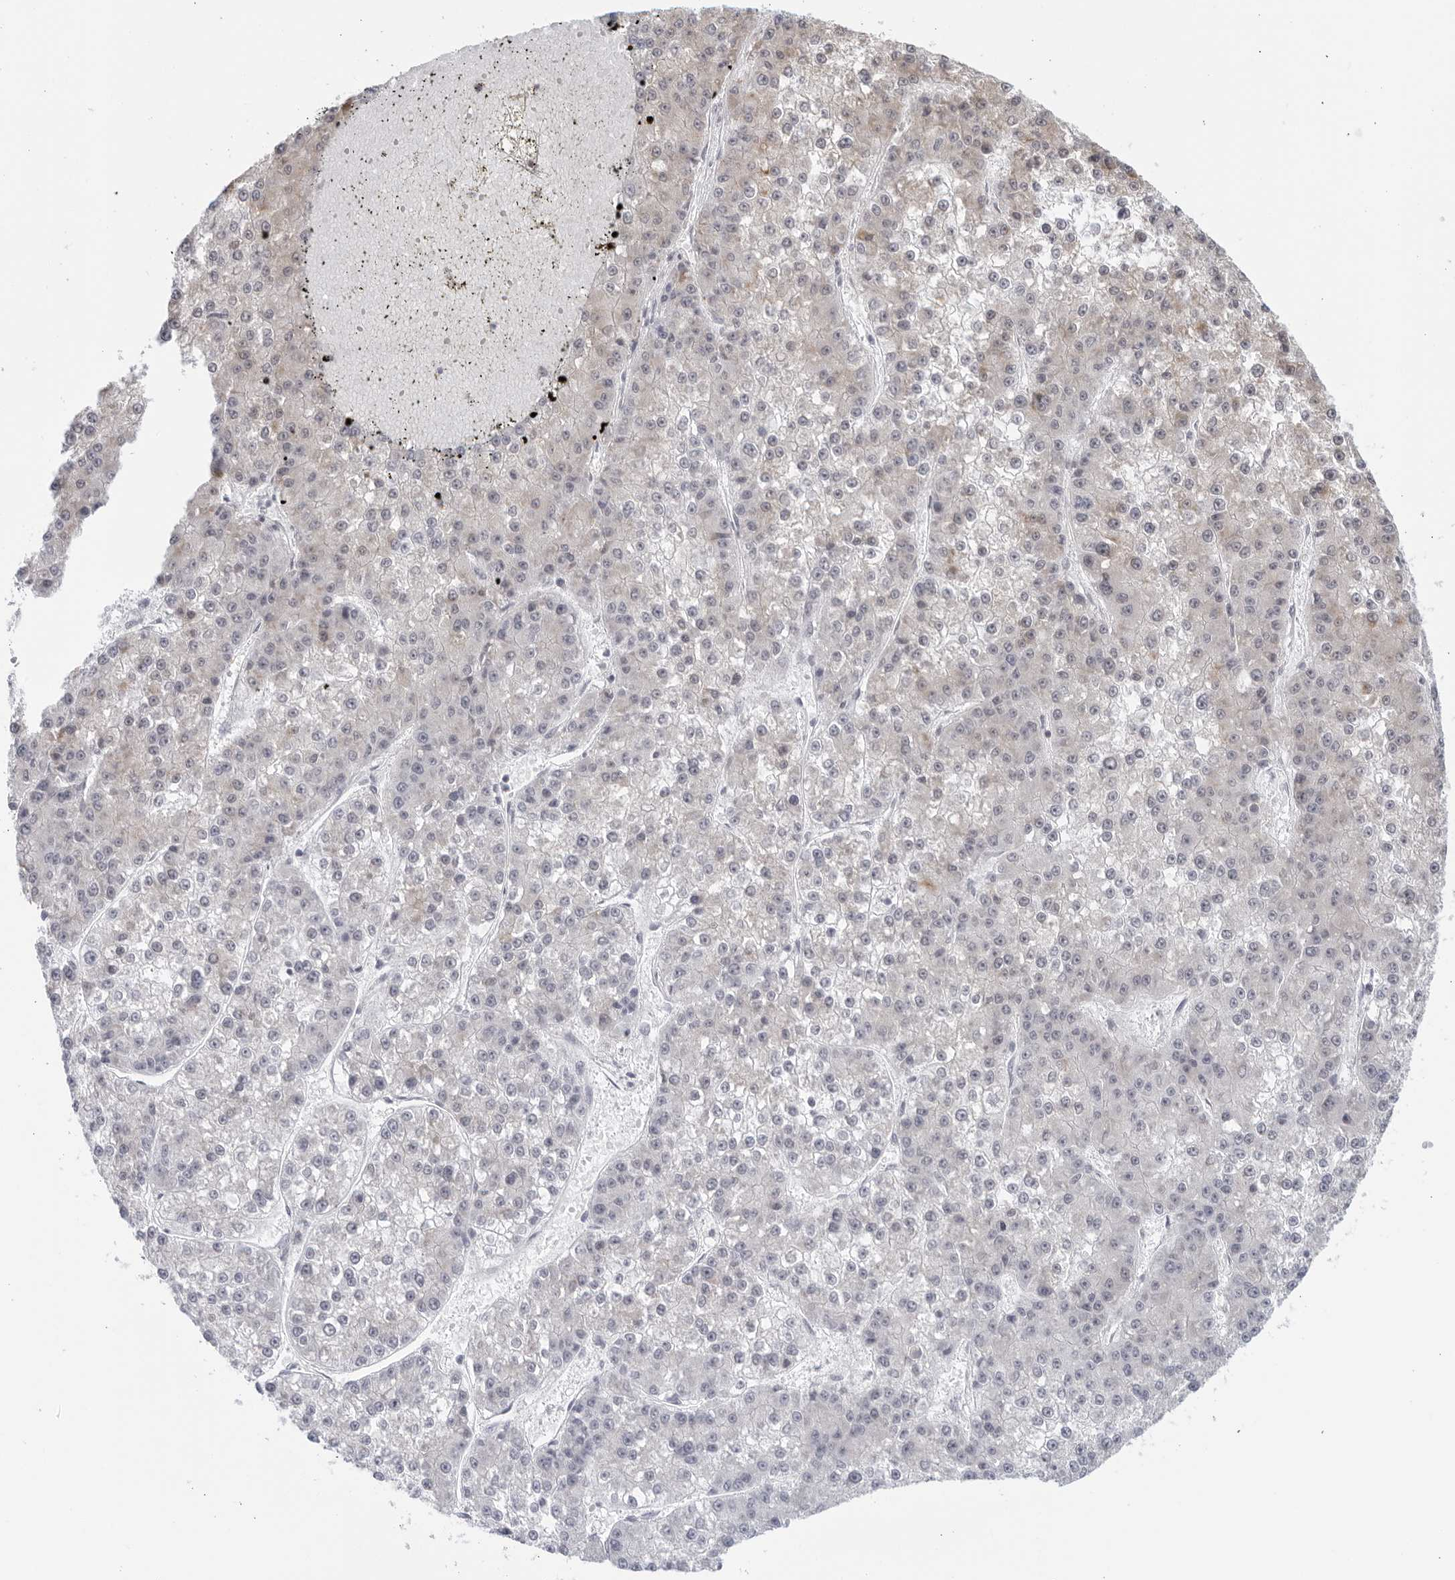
{"staining": {"intensity": "weak", "quantity": "<25%", "location": "cytoplasmic/membranous"}, "tissue": "liver cancer", "cell_type": "Tumor cells", "image_type": "cancer", "snomed": [{"axis": "morphology", "description": "Carcinoma, Hepatocellular, NOS"}, {"axis": "topography", "description": "Liver"}], "caption": "This is a histopathology image of immunohistochemistry (IHC) staining of liver cancer, which shows no positivity in tumor cells.", "gene": "WDTC1", "patient": {"sex": "female", "age": 73}}